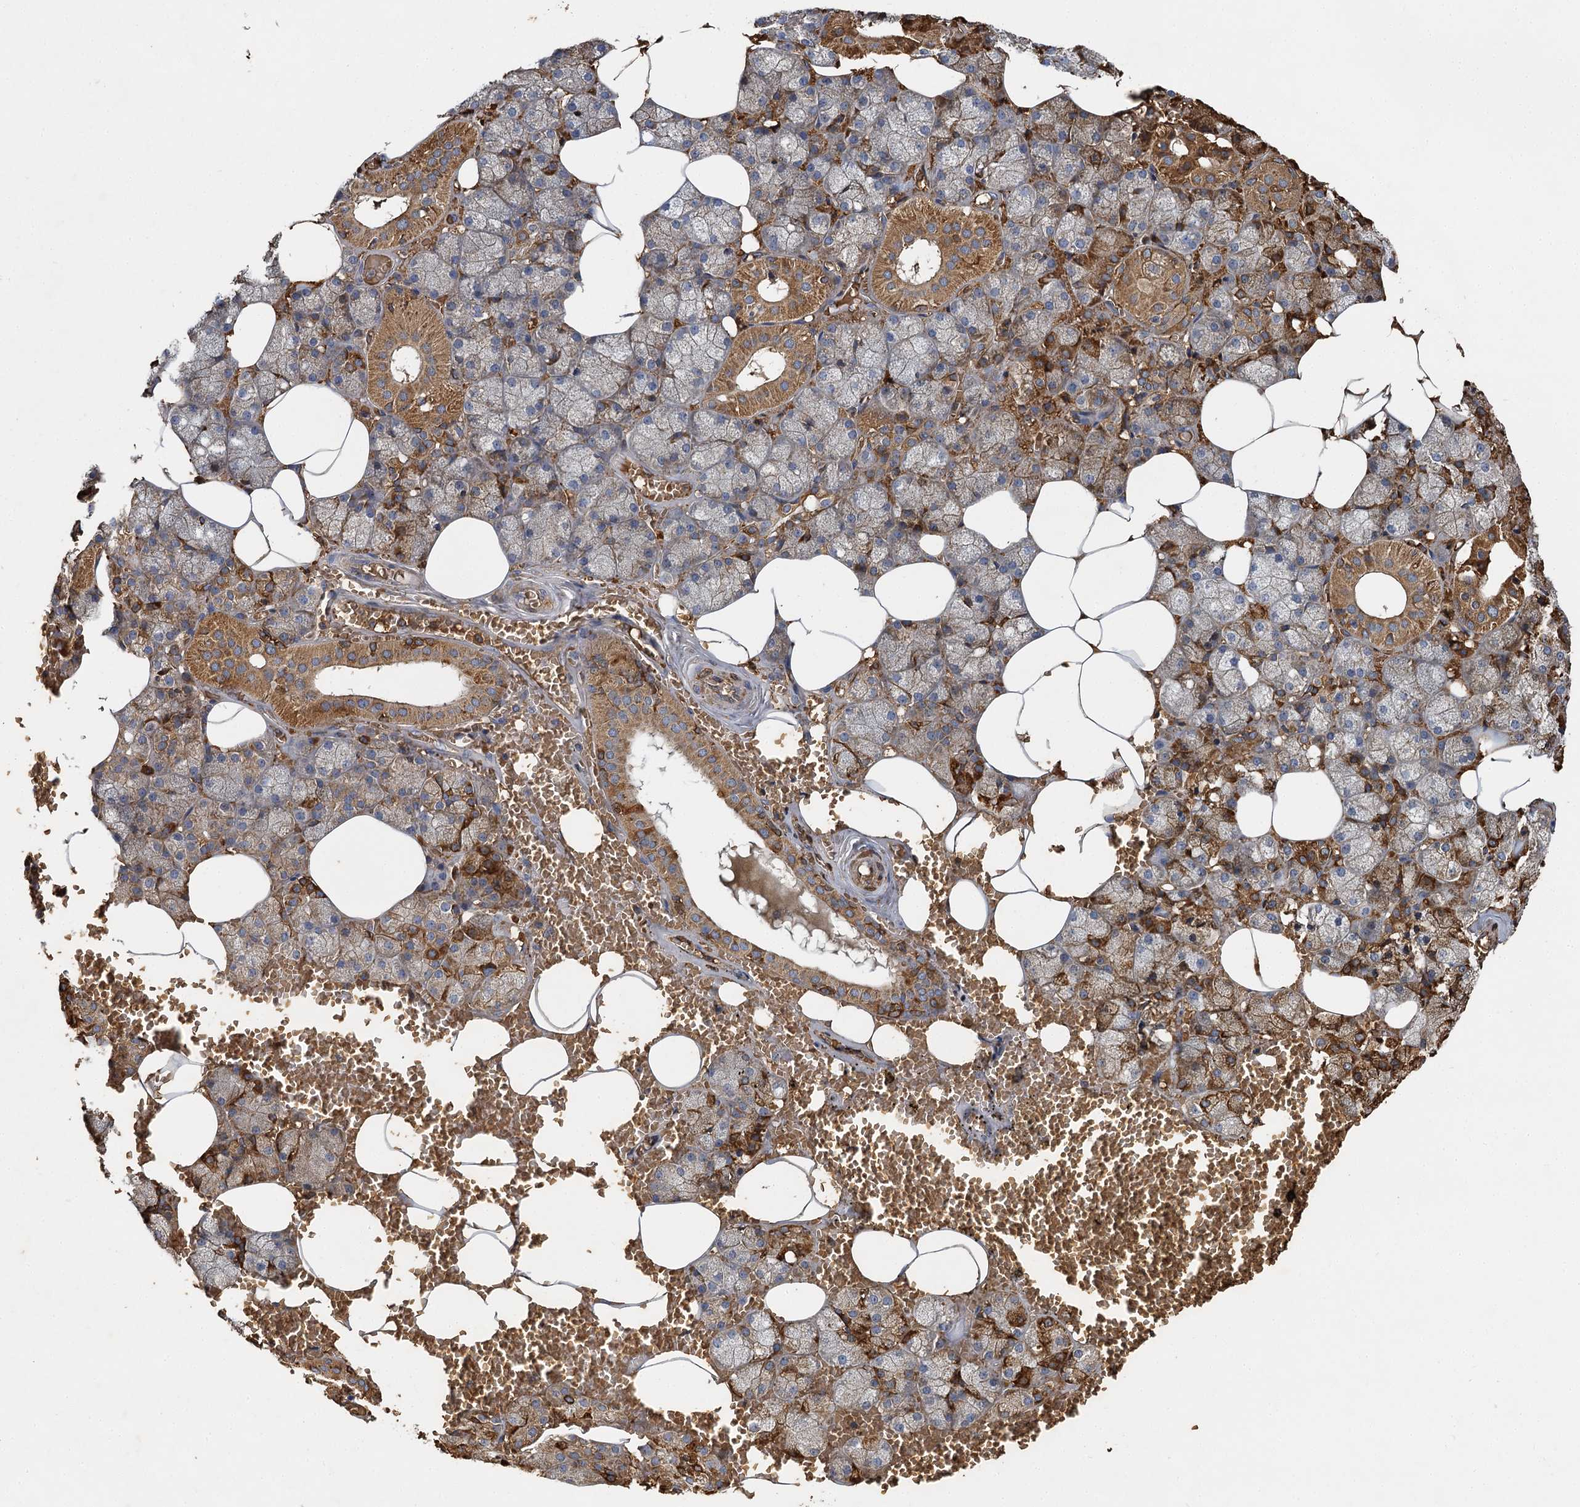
{"staining": {"intensity": "moderate", "quantity": "25%-75%", "location": "cytoplasmic/membranous"}, "tissue": "salivary gland", "cell_type": "Glandular cells", "image_type": "normal", "snomed": [{"axis": "morphology", "description": "Normal tissue, NOS"}, {"axis": "topography", "description": "Salivary gland"}], "caption": "The micrograph reveals immunohistochemical staining of benign salivary gland. There is moderate cytoplasmic/membranous staining is seen in about 25%-75% of glandular cells.", "gene": "BCS1L", "patient": {"sex": "male", "age": 62}}